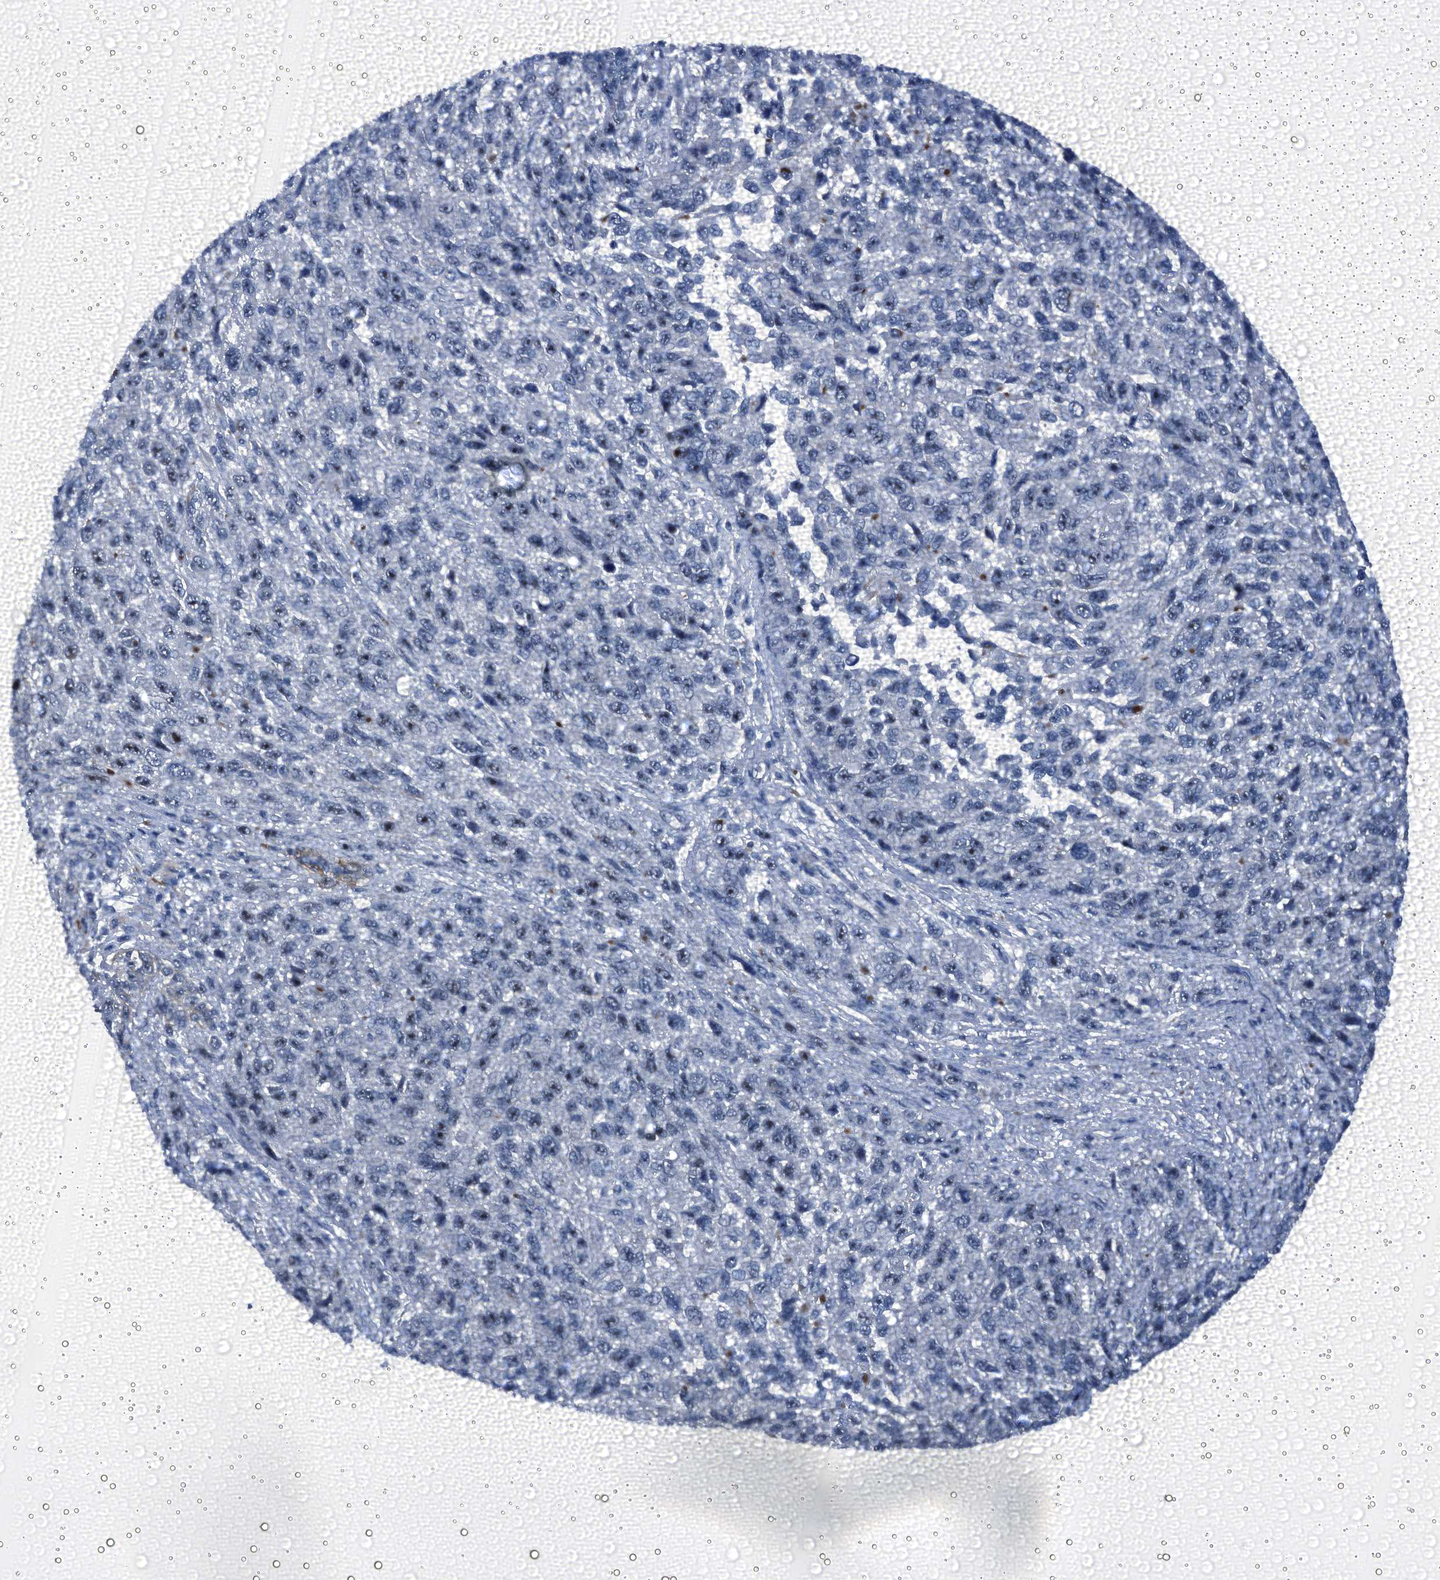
{"staining": {"intensity": "moderate", "quantity": "25%-75%", "location": "nuclear"}, "tissue": "melanoma", "cell_type": "Tumor cells", "image_type": "cancer", "snomed": [{"axis": "morphology", "description": "Normal tissue, NOS"}, {"axis": "morphology", "description": "Malignant melanoma, NOS"}, {"axis": "topography", "description": "Skin"}], "caption": "The immunohistochemical stain shows moderate nuclear expression in tumor cells of melanoma tissue.", "gene": "EMG1", "patient": {"sex": "female", "age": 96}}